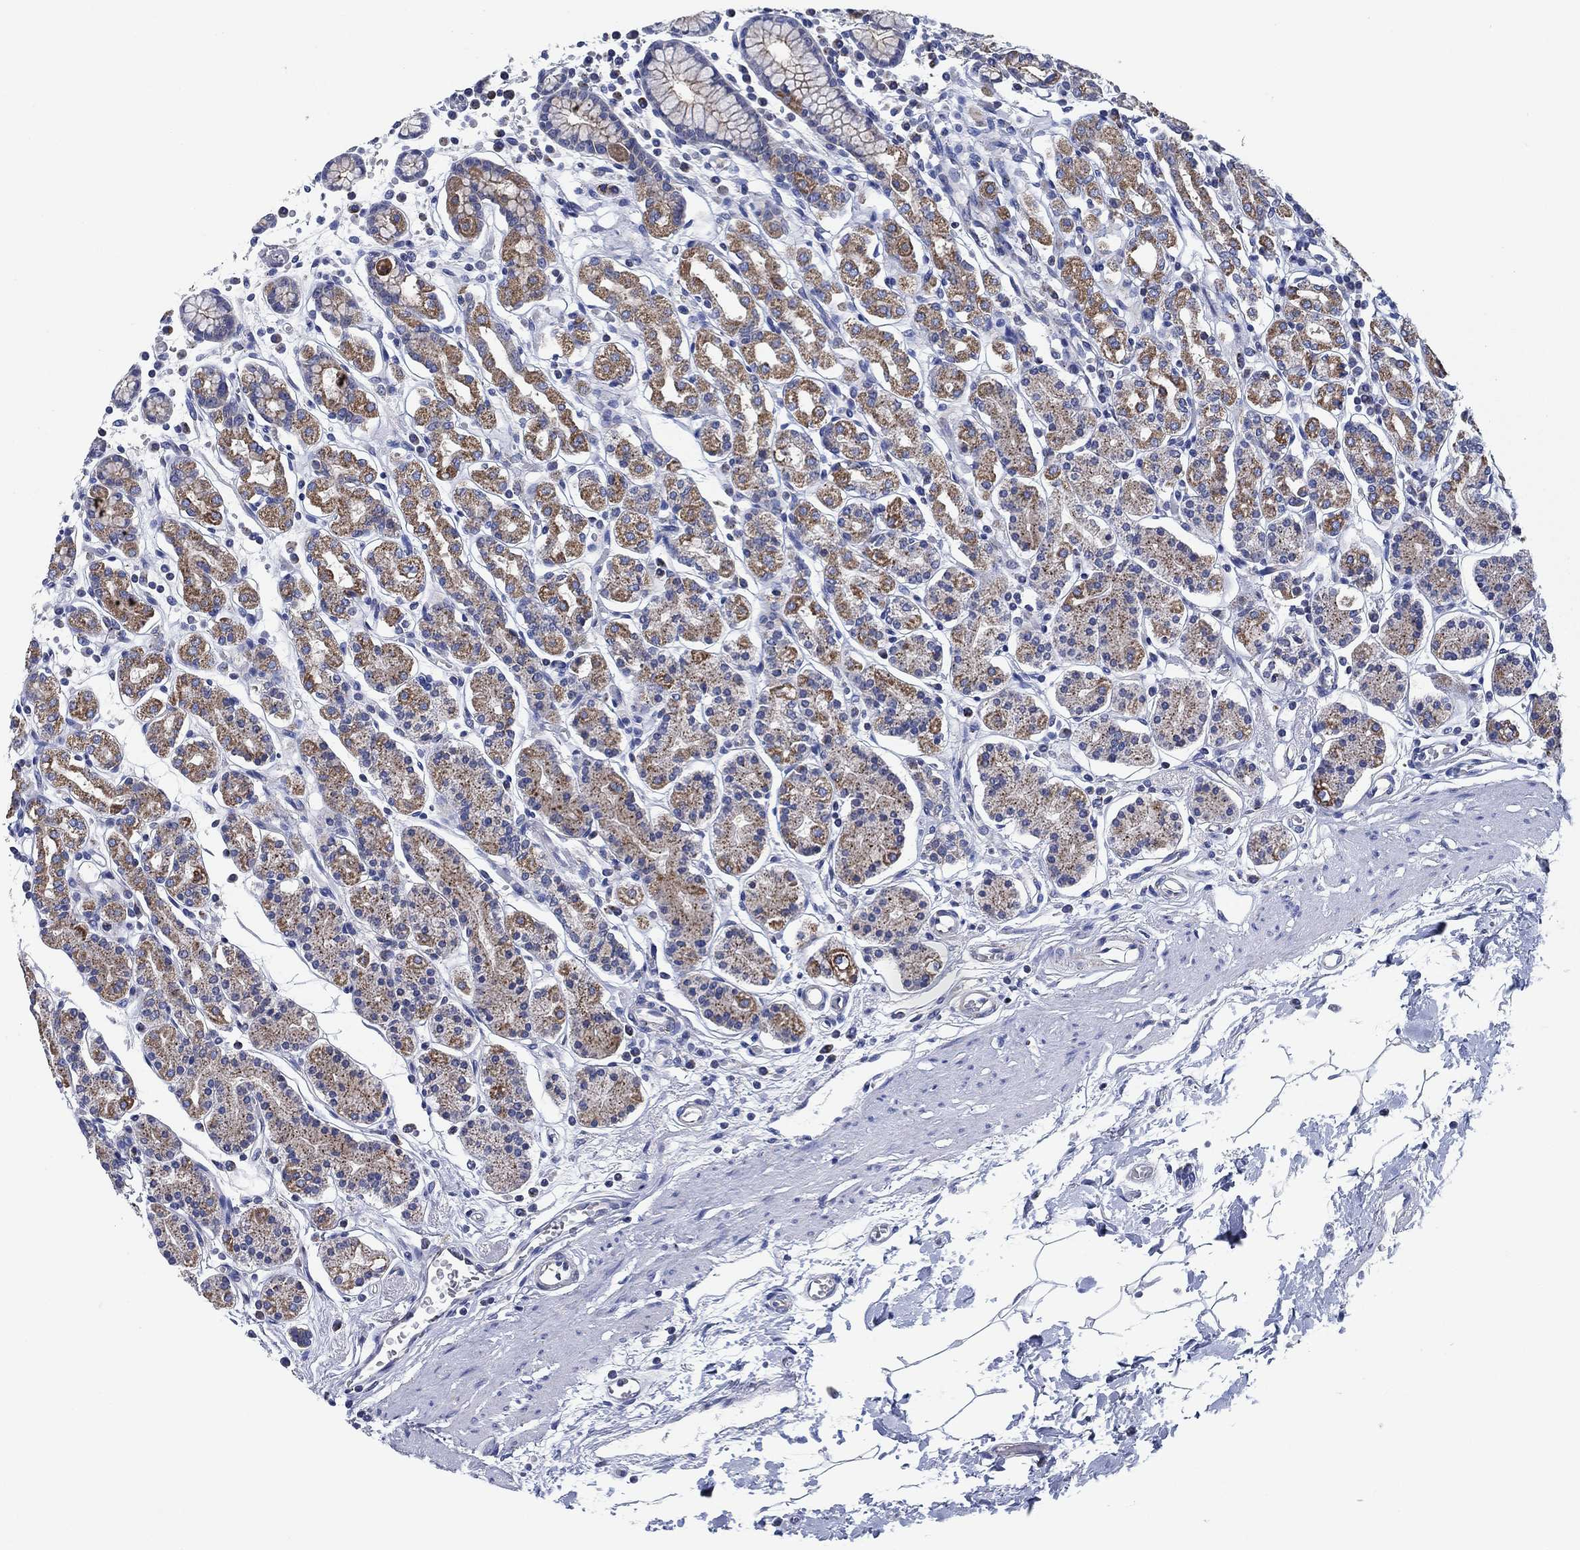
{"staining": {"intensity": "moderate", "quantity": ">75%", "location": "cytoplasmic/membranous"}, "tissue": "stomach", "cell_type": "Glandular cells", "image_type": "normal", "snomed": [{"axis": "morphology", "description": "Normal tissue, NOS"}, {"axis": "topography", "description": "Stomach, upper"}, {"axis": "topography", "description": "Stomach"}], "caption": "High-magnification brightfield microscopy of unremarkable stomach stained with DAB (3,3'-diaminobenzidine) (brown) and counterstained with hematoxylin (blue). glandular cells exhibit moderate cytoplasmic/membranous expression is appreciated in approximately>75% of cells.", "gene": "NACAD", "patient": {"sex": "male", "age": 62}}